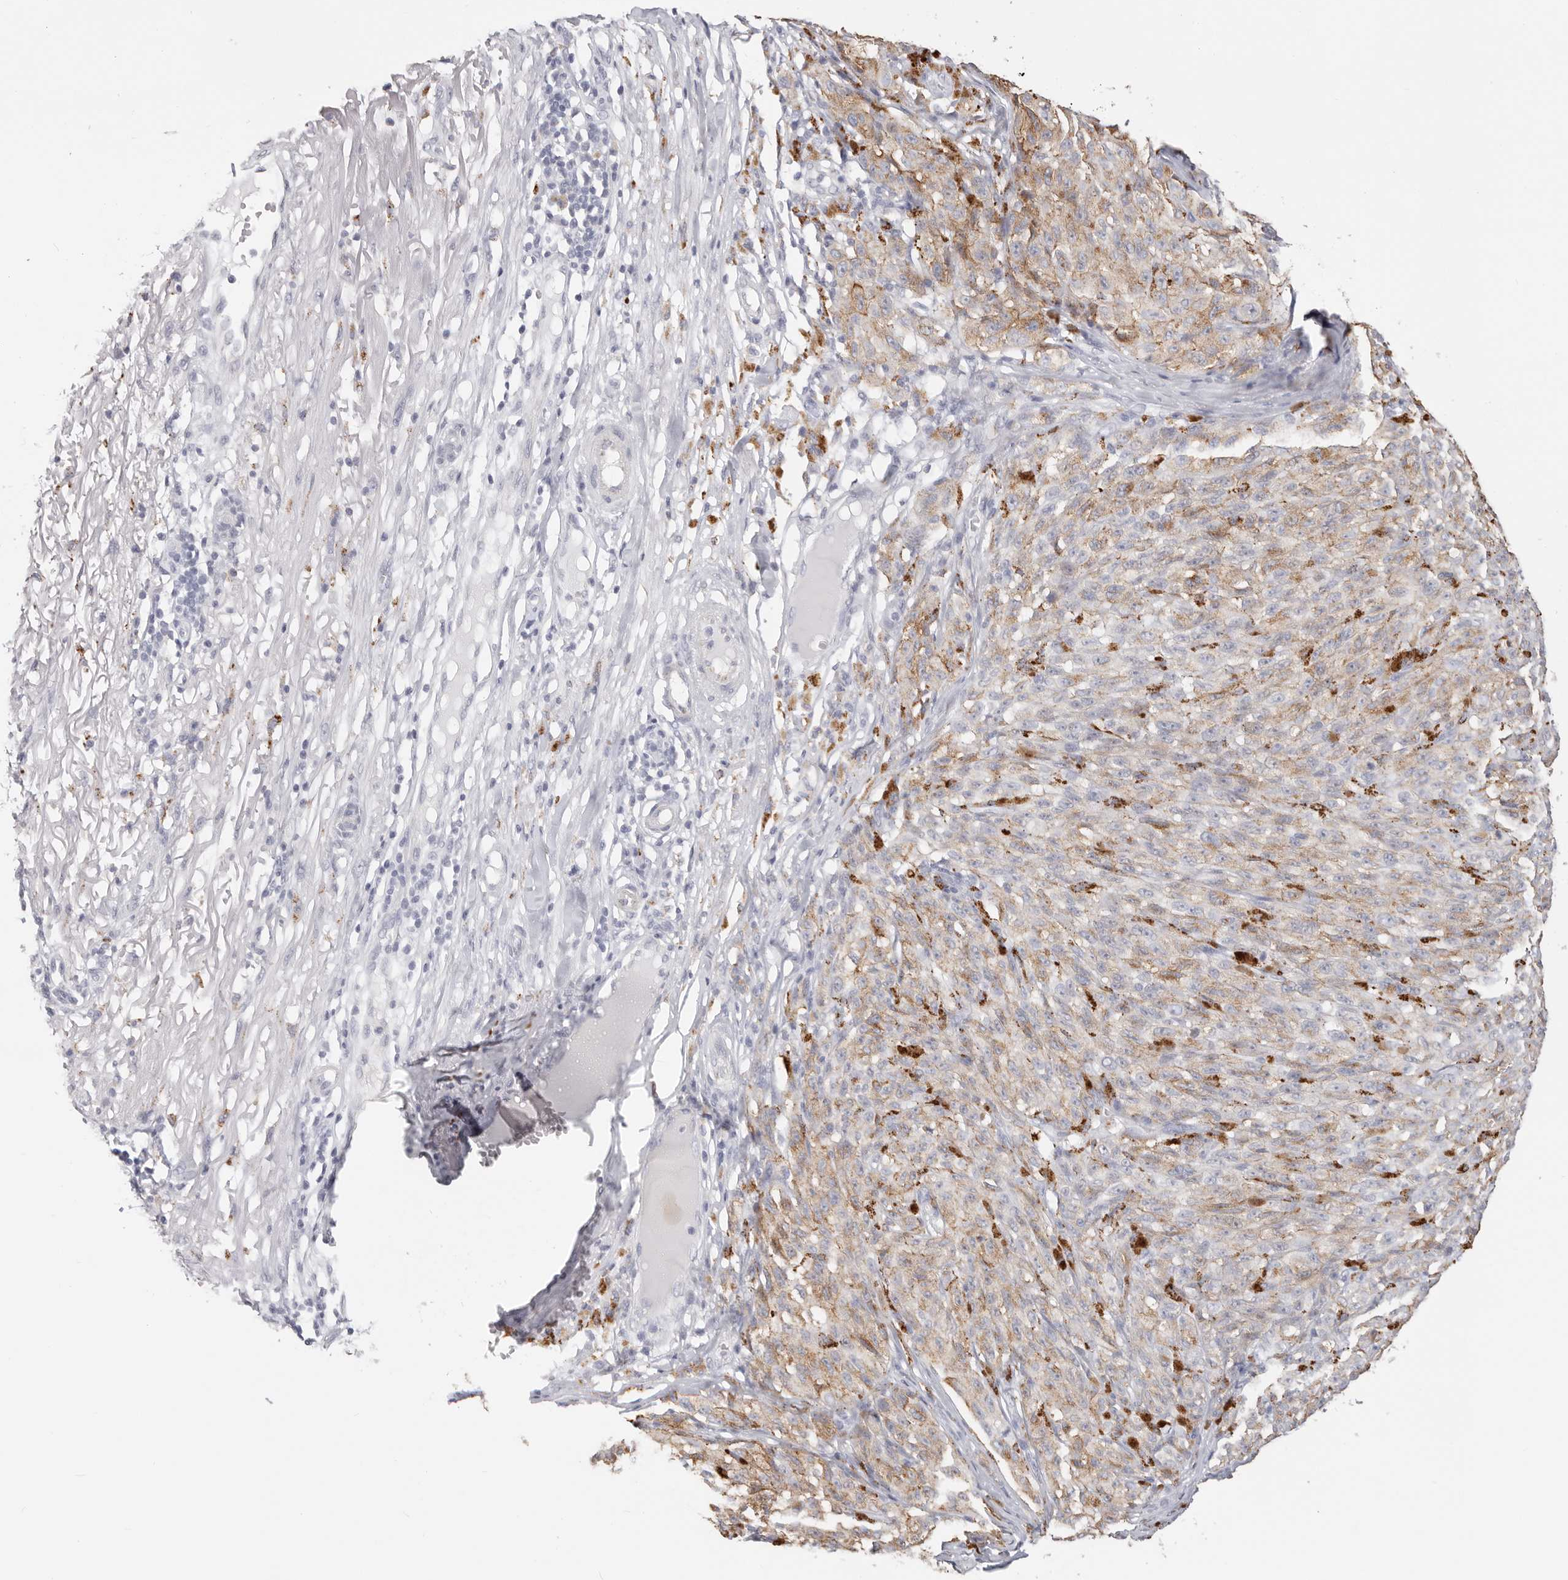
{"staining": {"intensity": "weak", "quantity": "25%-75%", "location": "cytoplasmic/membranous"}, "tissue": "melanoma", "cell_type": "Tumor cells", "image_type": "cancer", "snomed": [{"axis": "morphology", "description": "Malignant melanoma, NOS"}, {"axis": "topography", "description": "Skin"}], "caption": "Malignant melanoma stained for a protein (brown) displays weak cytoplasmic/membranous positive staining in approximately 25%-75% of tumor cells.", "gene": "STKLD1", "patient": {"sex": "female", "age": 82}}